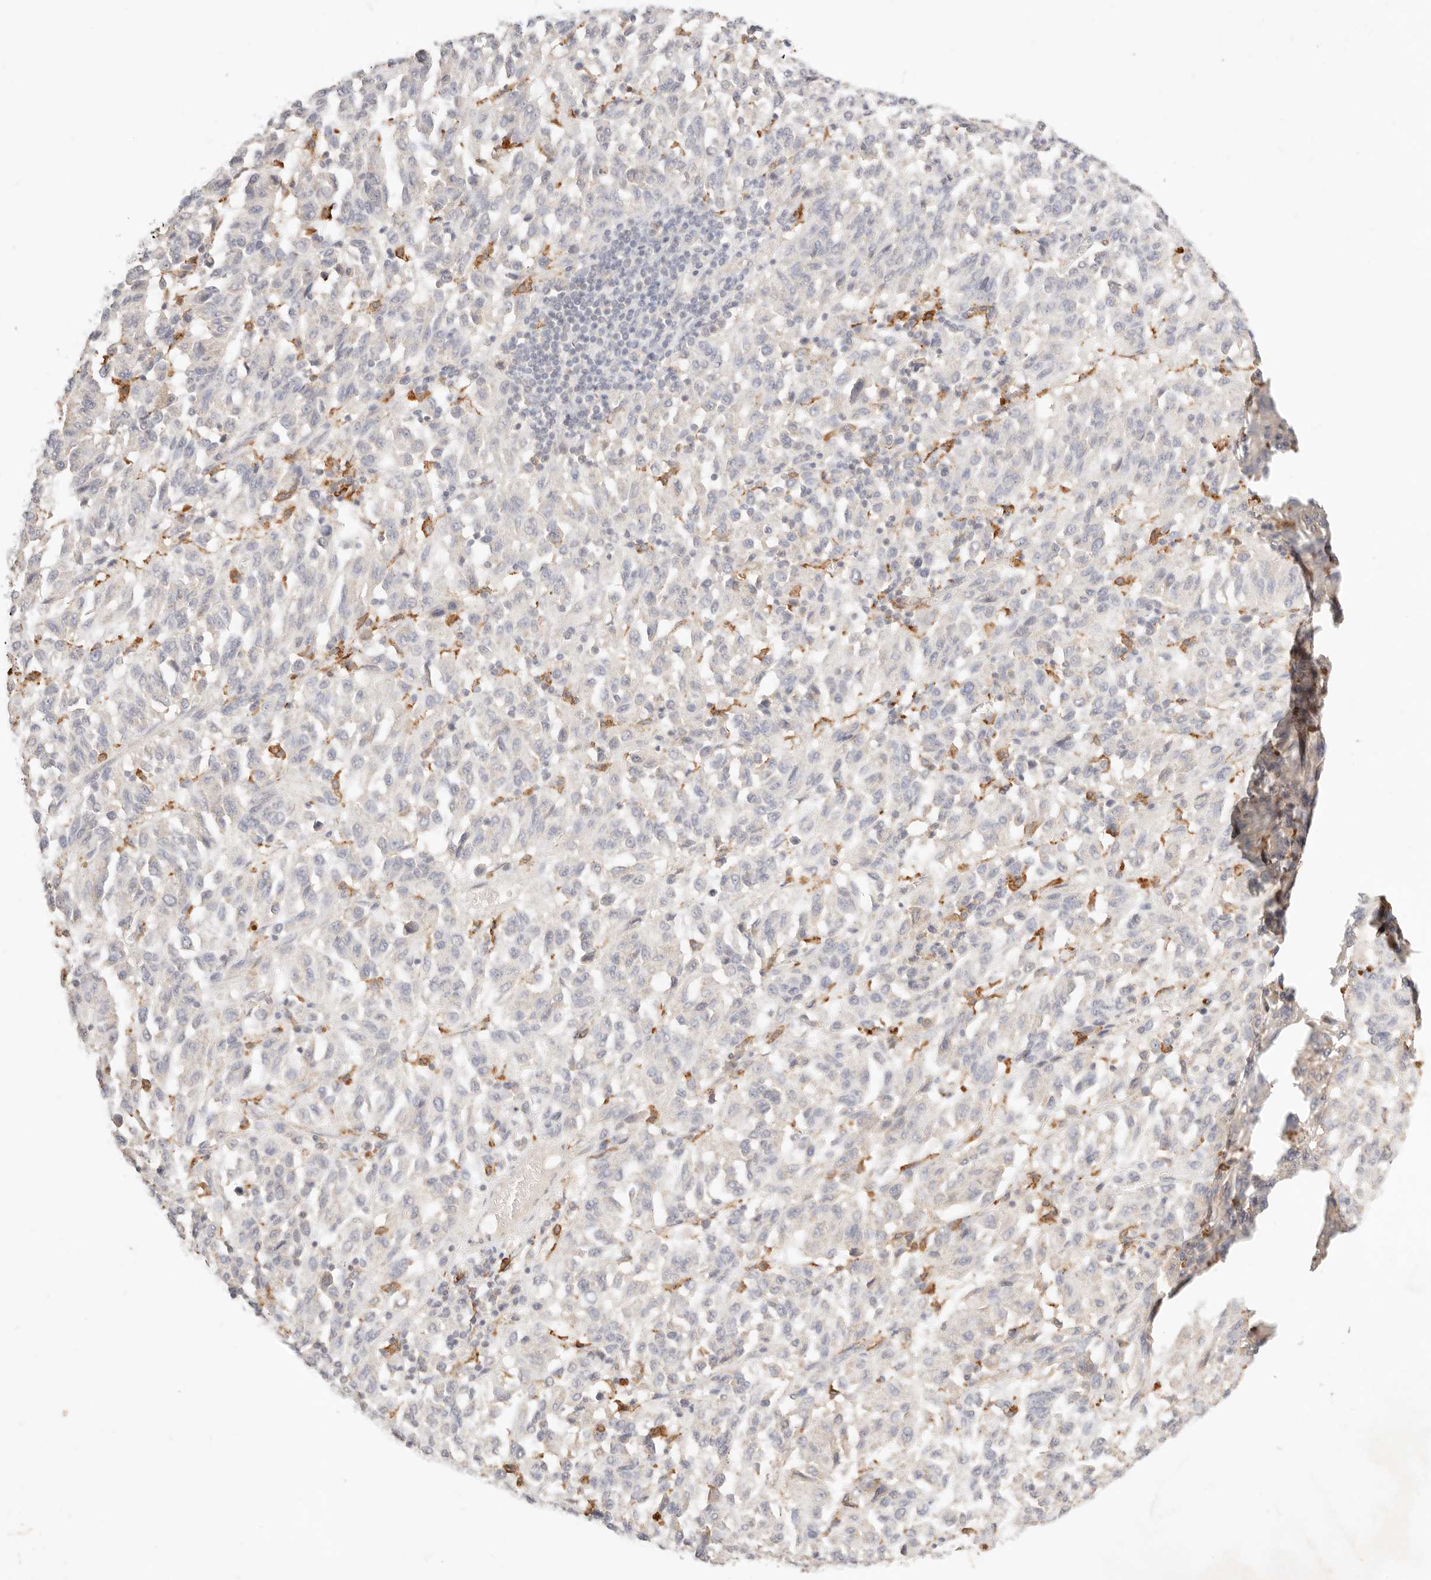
{"staining": {"intensity": "negative", "quantity": "none", "location": "none"}, "tissue": "melanoma", "cell_type": "Tumor cells", "image_type": "cancer", "snomed": [{"axis": "morphology", "description": "Malignant melanoma, Metastatic site"}, {"axis": "topography", "description": "Lung"}], "caption": "Tumor cells are negative for brown protein staining in malignant melanoma (metastatic site). (Brightfield microscopy of DAB (3,3'-diaminobenzidine) IHC at high magnification).", "gene": "HK2", "patient": {"sex": "male", "age": 64}}